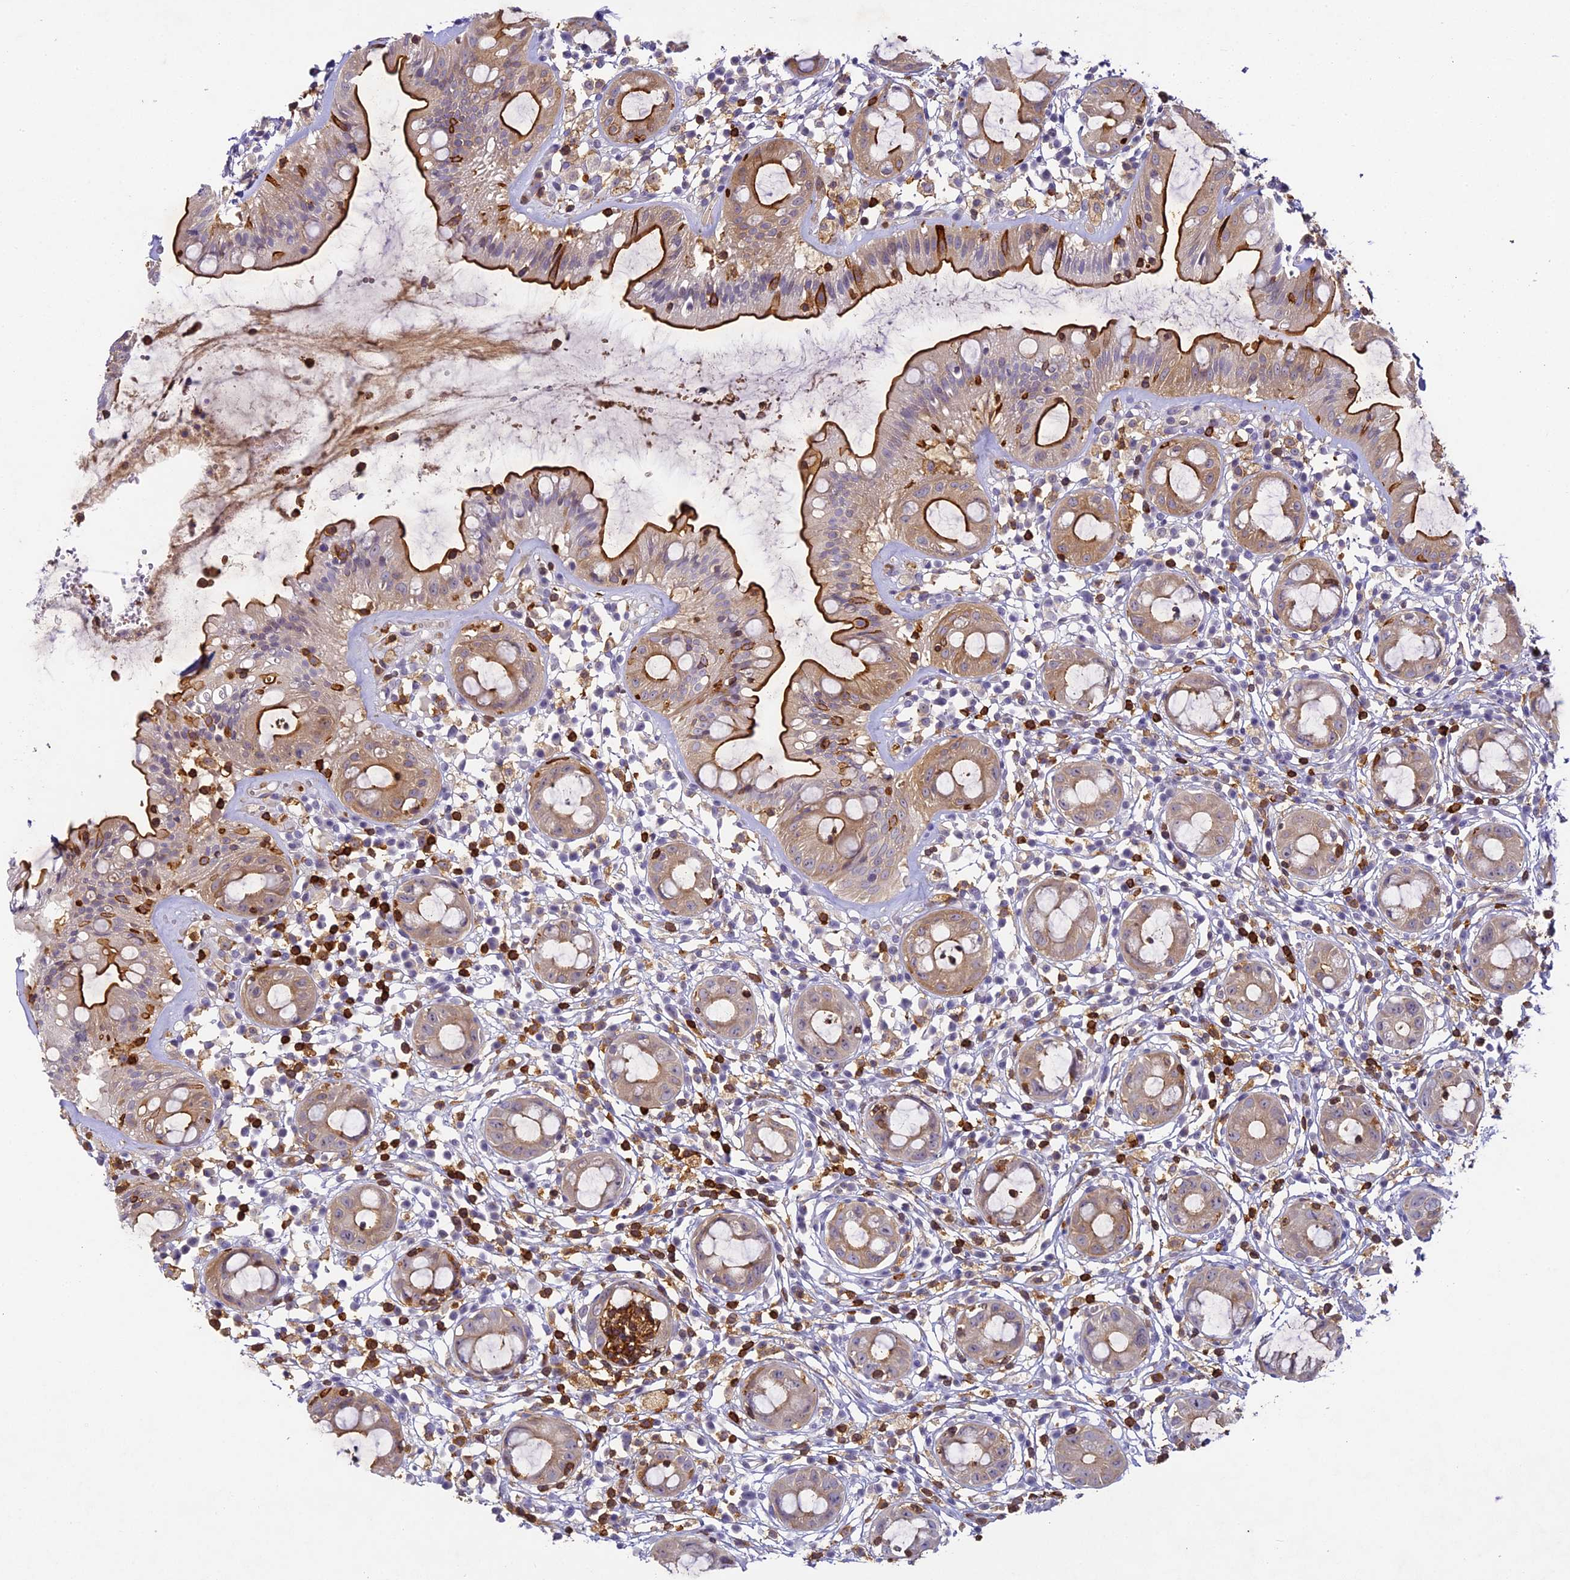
{"staining": {"intensity": "strong", "quantity": "25%-75%", "location": "cytoplasmic/membranous"}, "tissue": "rectum", "cell_type": "Glandular cells", "image_type": "normal", "snomed": [{"axis": "morphology", "description": "Normal tissue, NOS"}, {"axis": "topography", "description": "Rectum"}], "caption": "A high amount of strong cytoplasmic/membranous expression is present in about 25%-75% of glandular cells in benign rectum. The staining was performed using DAB, with brown indicating positive protein expression. Nuclei are stained blue with hematoxylin.", "gene": "FYB1", "patient": {"sex": "female", "age": 57}}